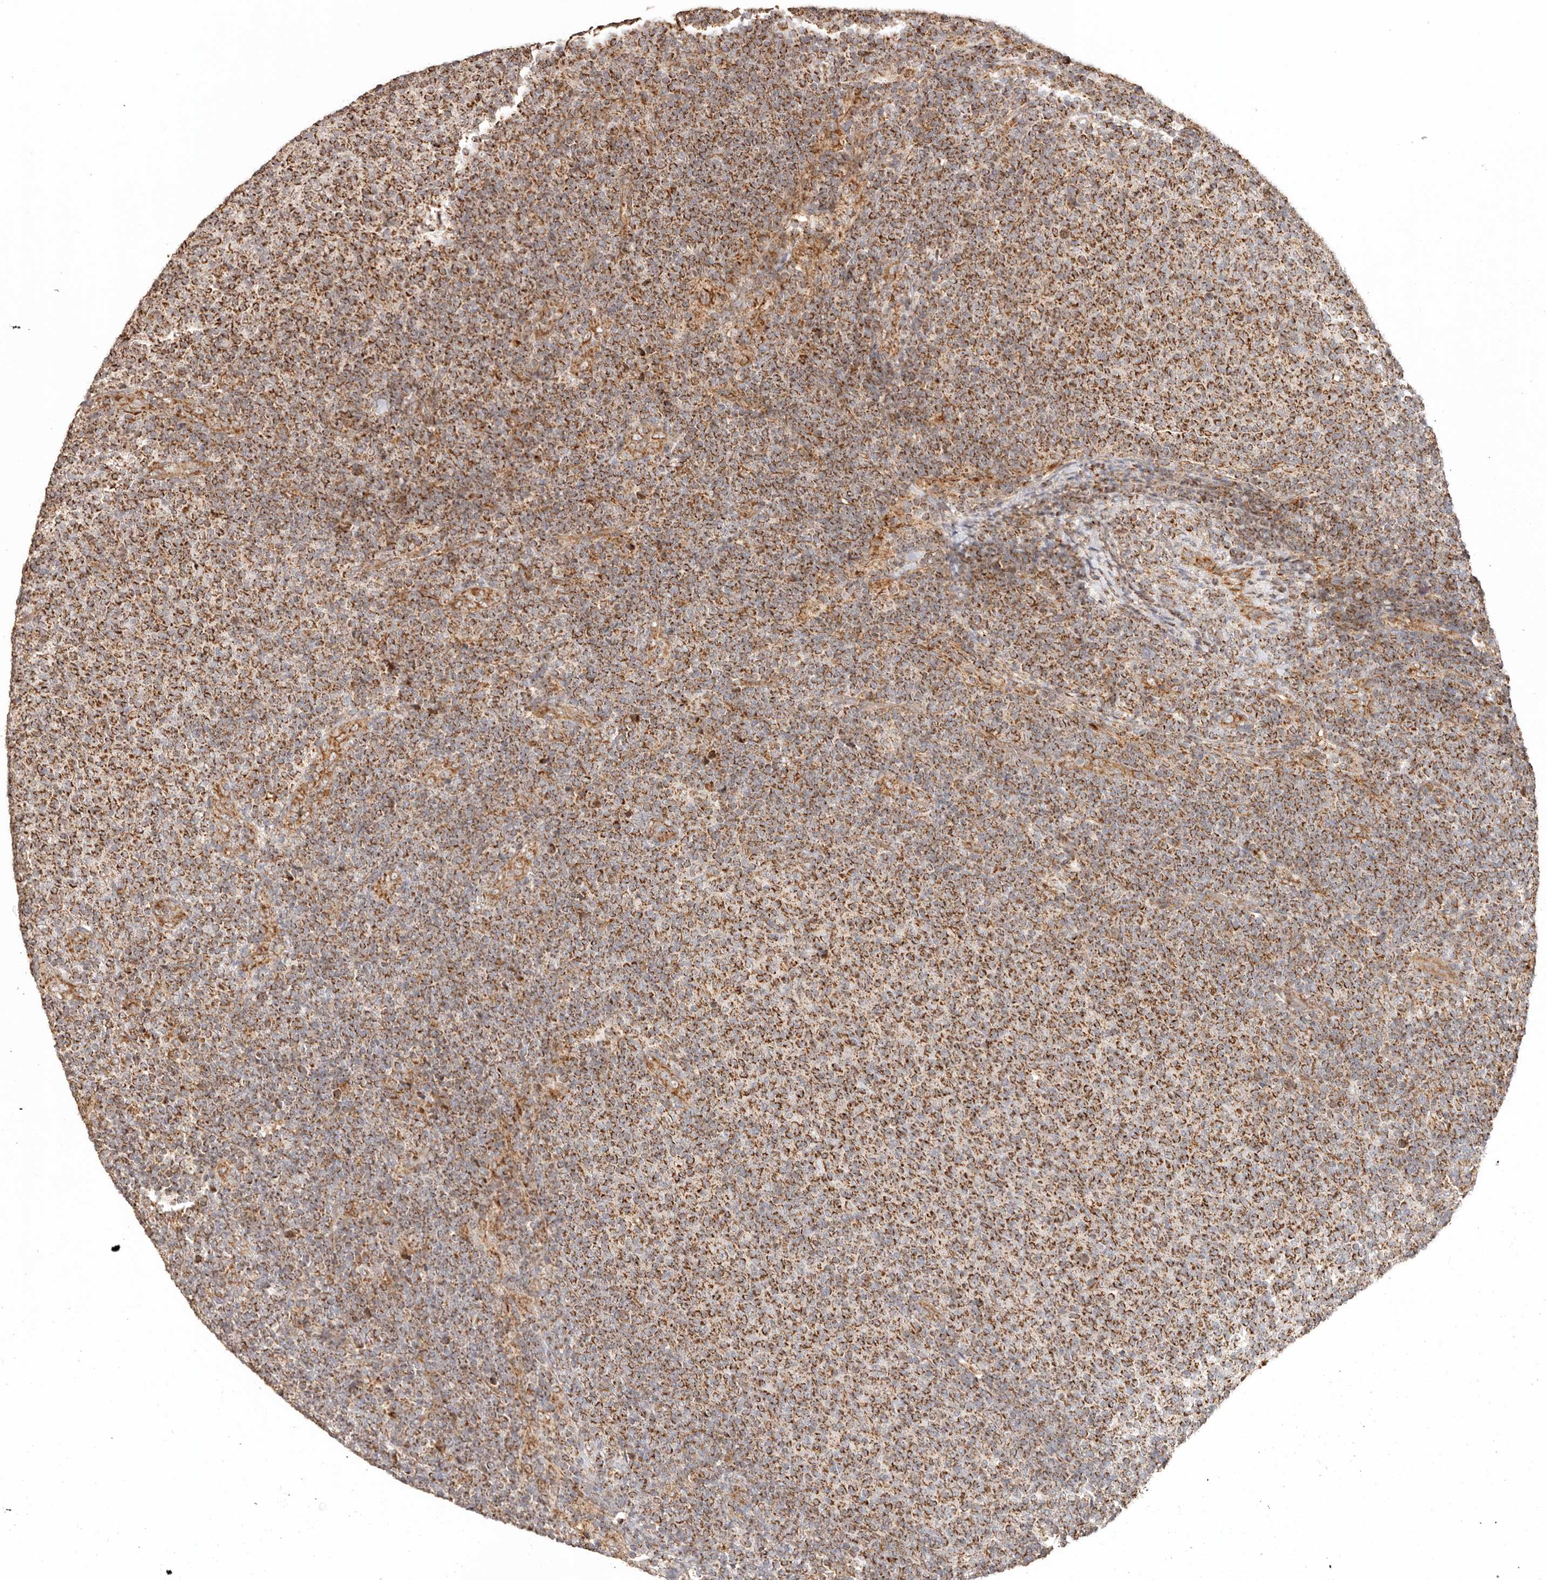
{"staining": {"intensity": "strong", "quantity": ">75%", "location": "cytoplasmic/membranous"}, "tissue": "lymphoma", "cell_type": "Tumor cells", "image_type": "cancer", "snomed": [{"axis": "morphology", "description": "Malignant lymphoma, non-Hodgkin's type, Low grade"}, {"axis": "topography", "description": "Lymph node"}], "caption": "DAB immunohistochemical staining of human lymphoma reveals strong cytoplasmic/membranous protein staining in about >75% of tumor cells. (DAB = brown stain, brightfield microscopy at high magnification).", "gene": "NDUFB11", "patient": {"sex": "male", "age": 66}}